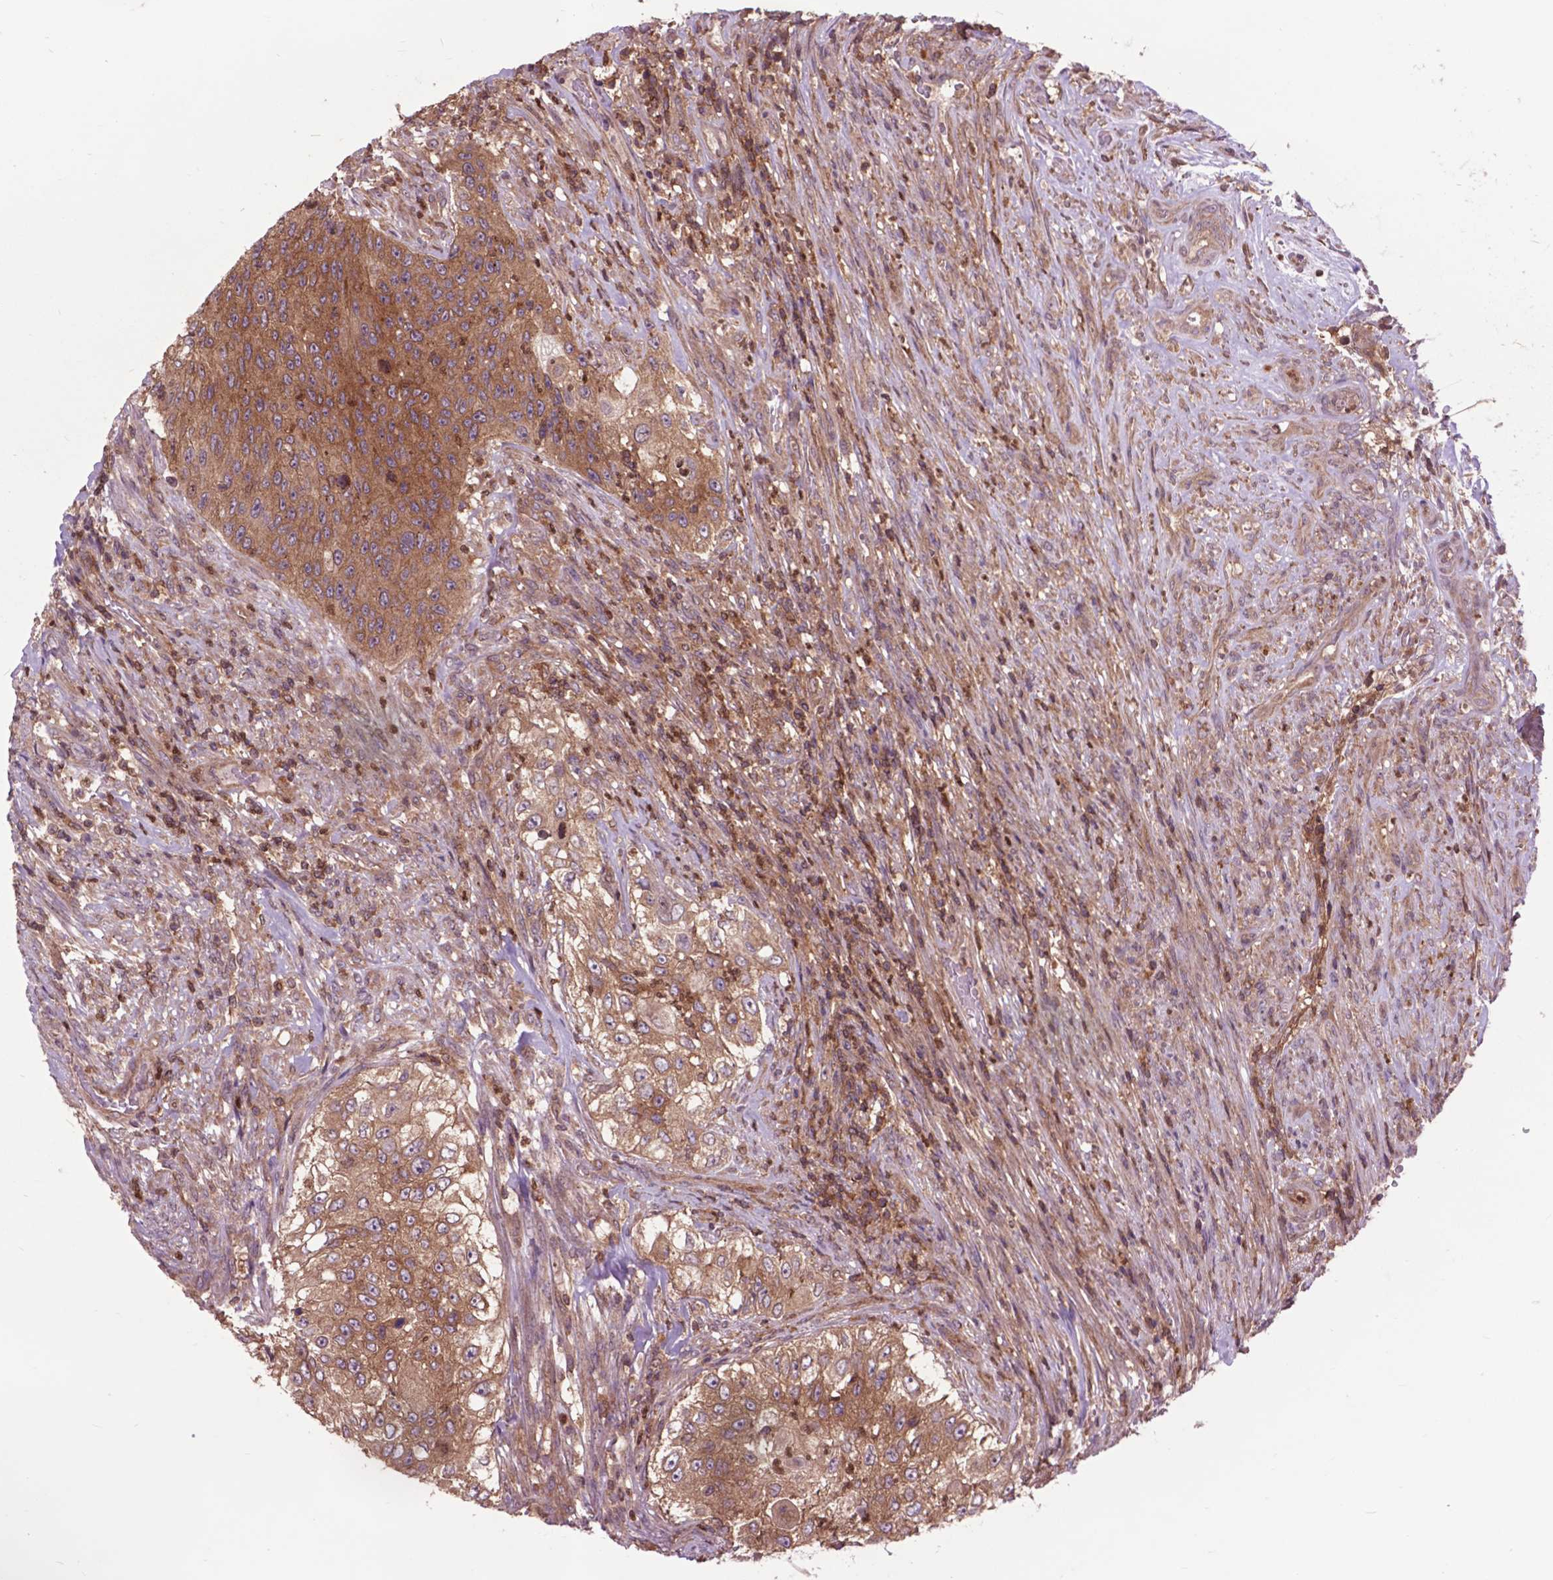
{"staining": {"intensity": "moderate", "quantity": ">75%", "location": "cytoplasmic/membranous"}, "tissue": "urothelial cancer", "cell_type": "Tumor cells", "image_type": "cancer", "snomed": [{"axis": "morphology", "description": "Urothelial carcinoma, High grade"}, {"axis": "topography", "description": "Urinary bladder"}], "caption": "Immunohistochemical staining of urothelial cancer demonstrates medium levels of moderate cytoplasmic/membranous staining in approximately >75% of tumor cells.", "gene": "ARAF", "patient": {"sex": "female", "age": 60}}